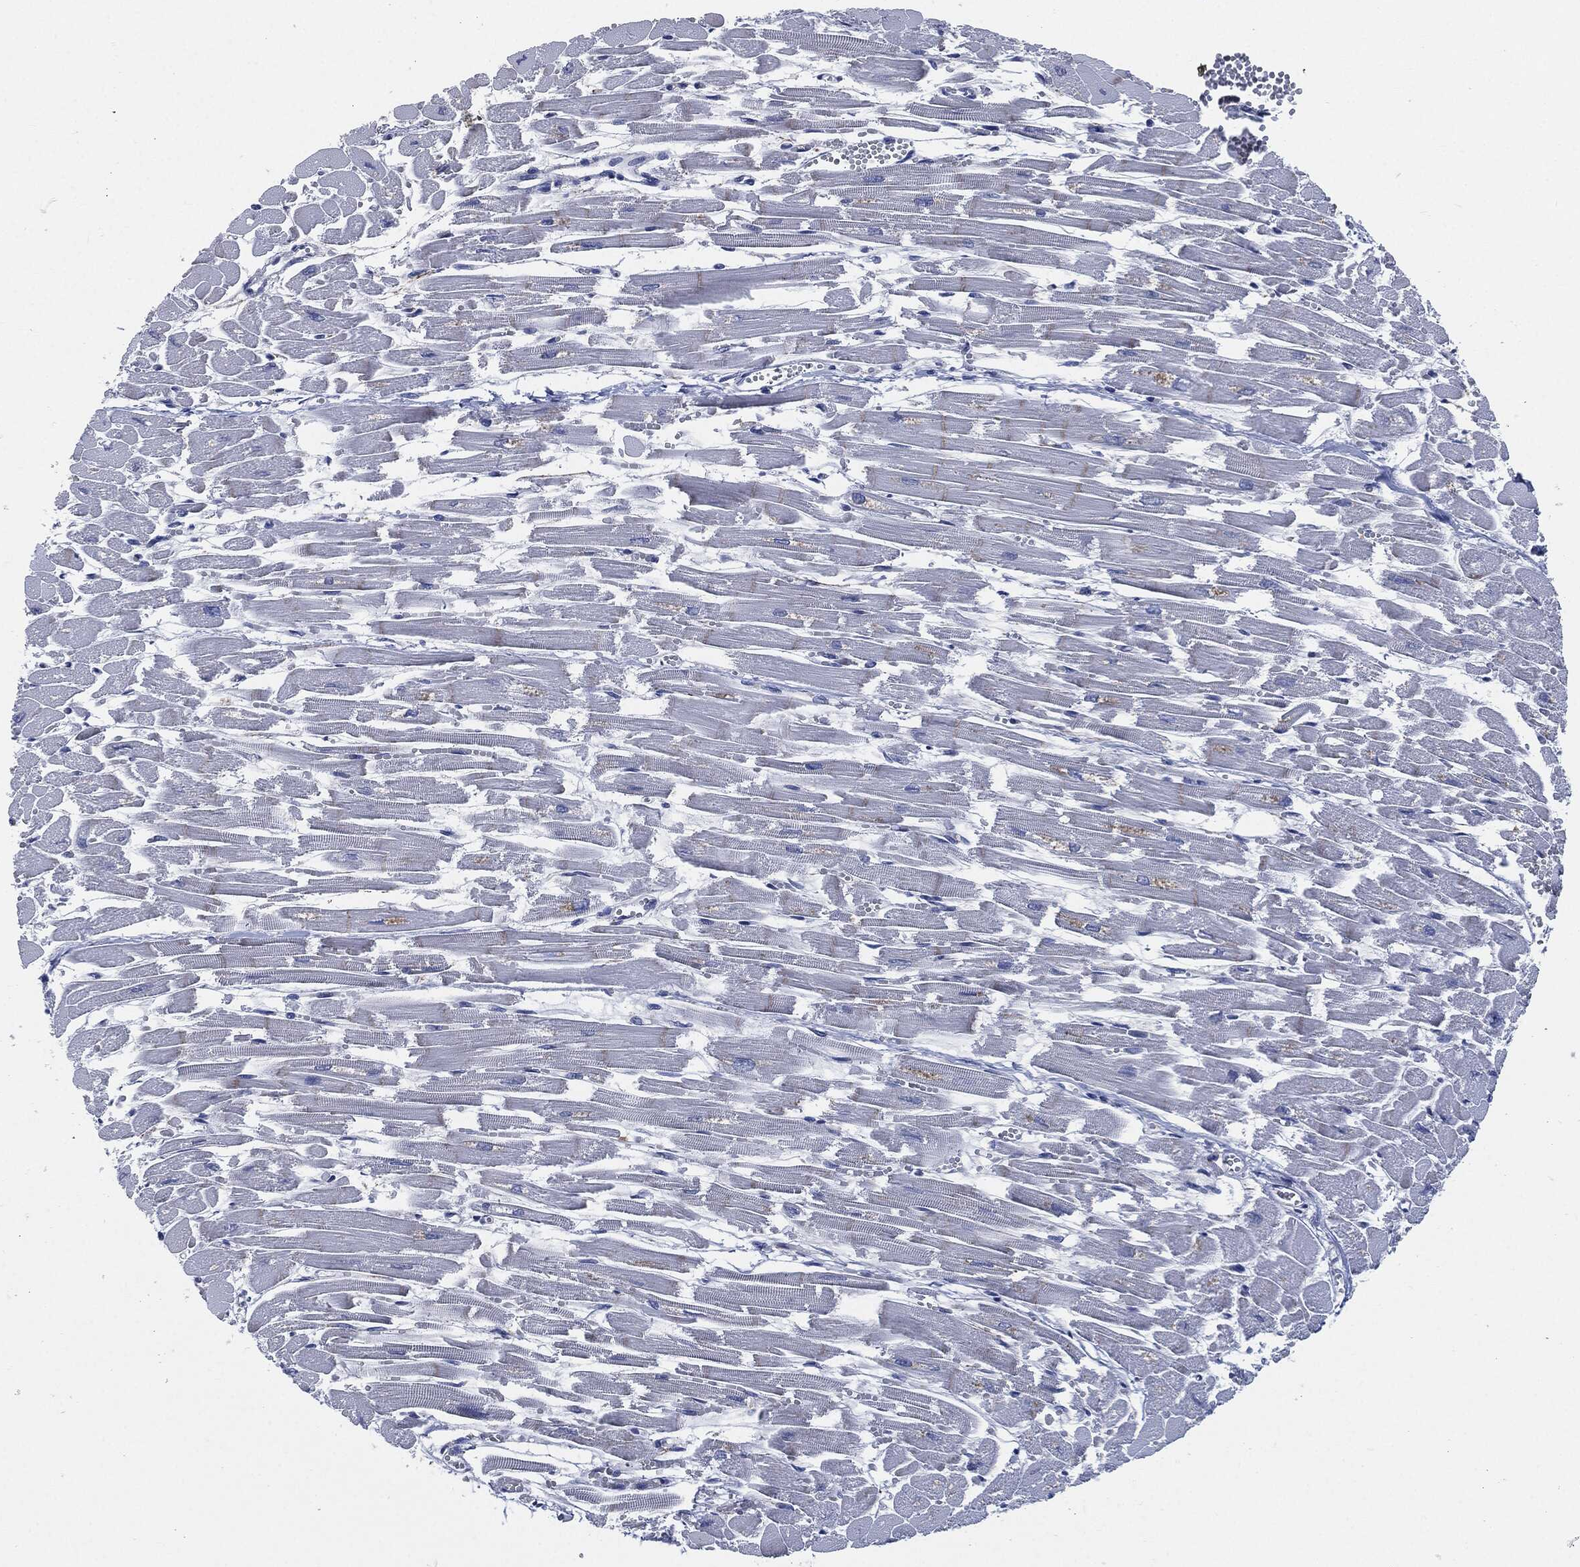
{"staining": {"intensity": "negative", "quantity": "none", "location": "none"}, "tissue": "heart muscle", "cell_type": "Cardiomyocytes", "image_type": "normal", "snomed": [{"axis": "morphology", "description": "Normal tissue, NOS"}, {"axis": "topography", "description": "Heart"}], "caption": "Heart muscle stained for a protein using immunohistochemistry displays no positivity cardiomyocytes.", "gene": "CD27", "patient": {"sex": "female", "age": 52}}